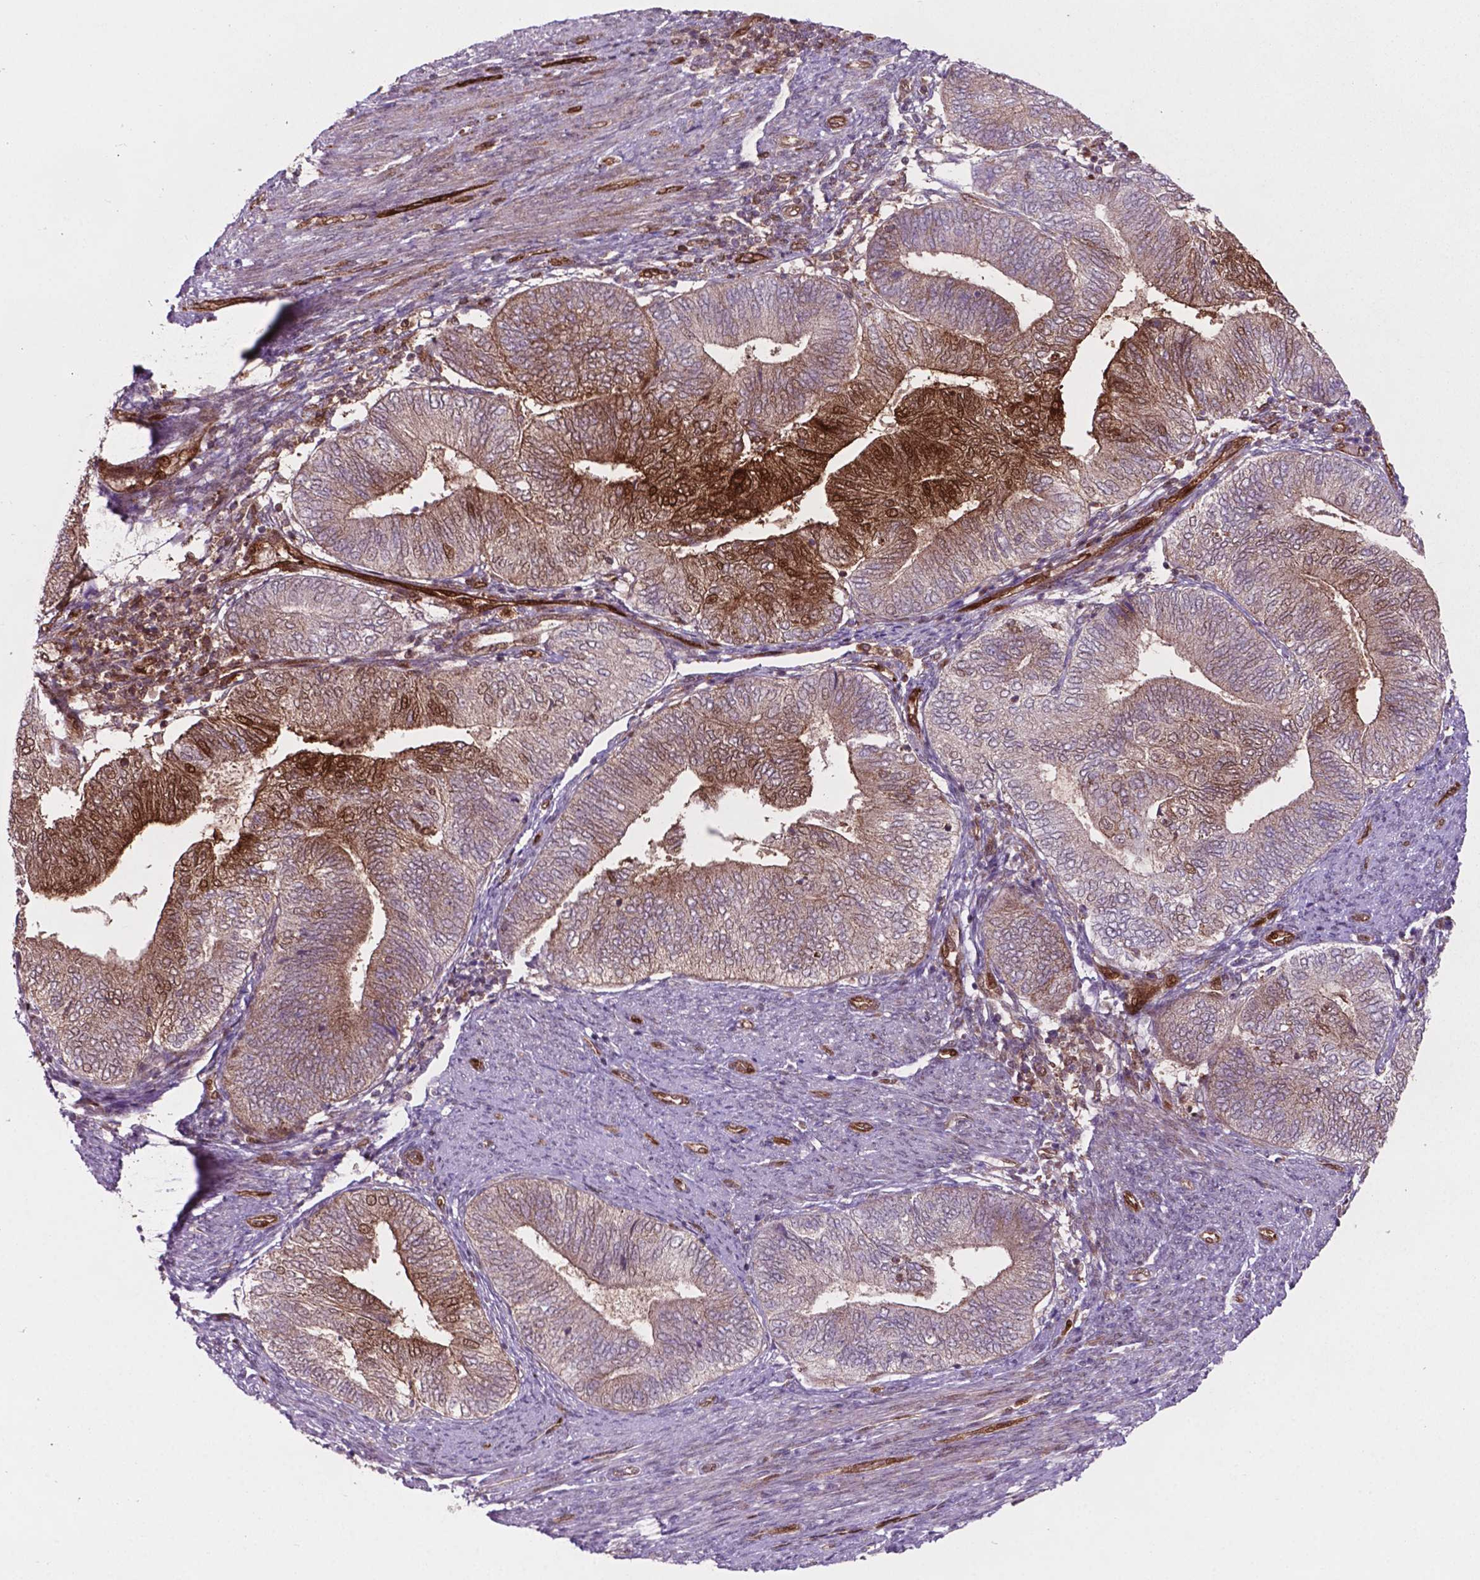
{"staining": {"intensity": "strong", "quantity": "25%-75%", "location": "cytoplasmic/membranous,nuclear"}, "tissue": "endometrial cancer", "cell_type": "Tumor cells", "image_type": "cancer", "snomed": [{"axis": "morphology", "description": "Adenocarcinoma, NOS"}, {"axis": "topography", "description": "Endometrium"}], "caption": "Brown immunohistochemical staining in endometrial cancer displays strong cytoplasmic/membranous and nuclear positivity in approximately 25%-75% of tumor cells. Nuclei are stained in blue.", "gene": "LDHA", "patient": {"sex": "female", "age": 65}}